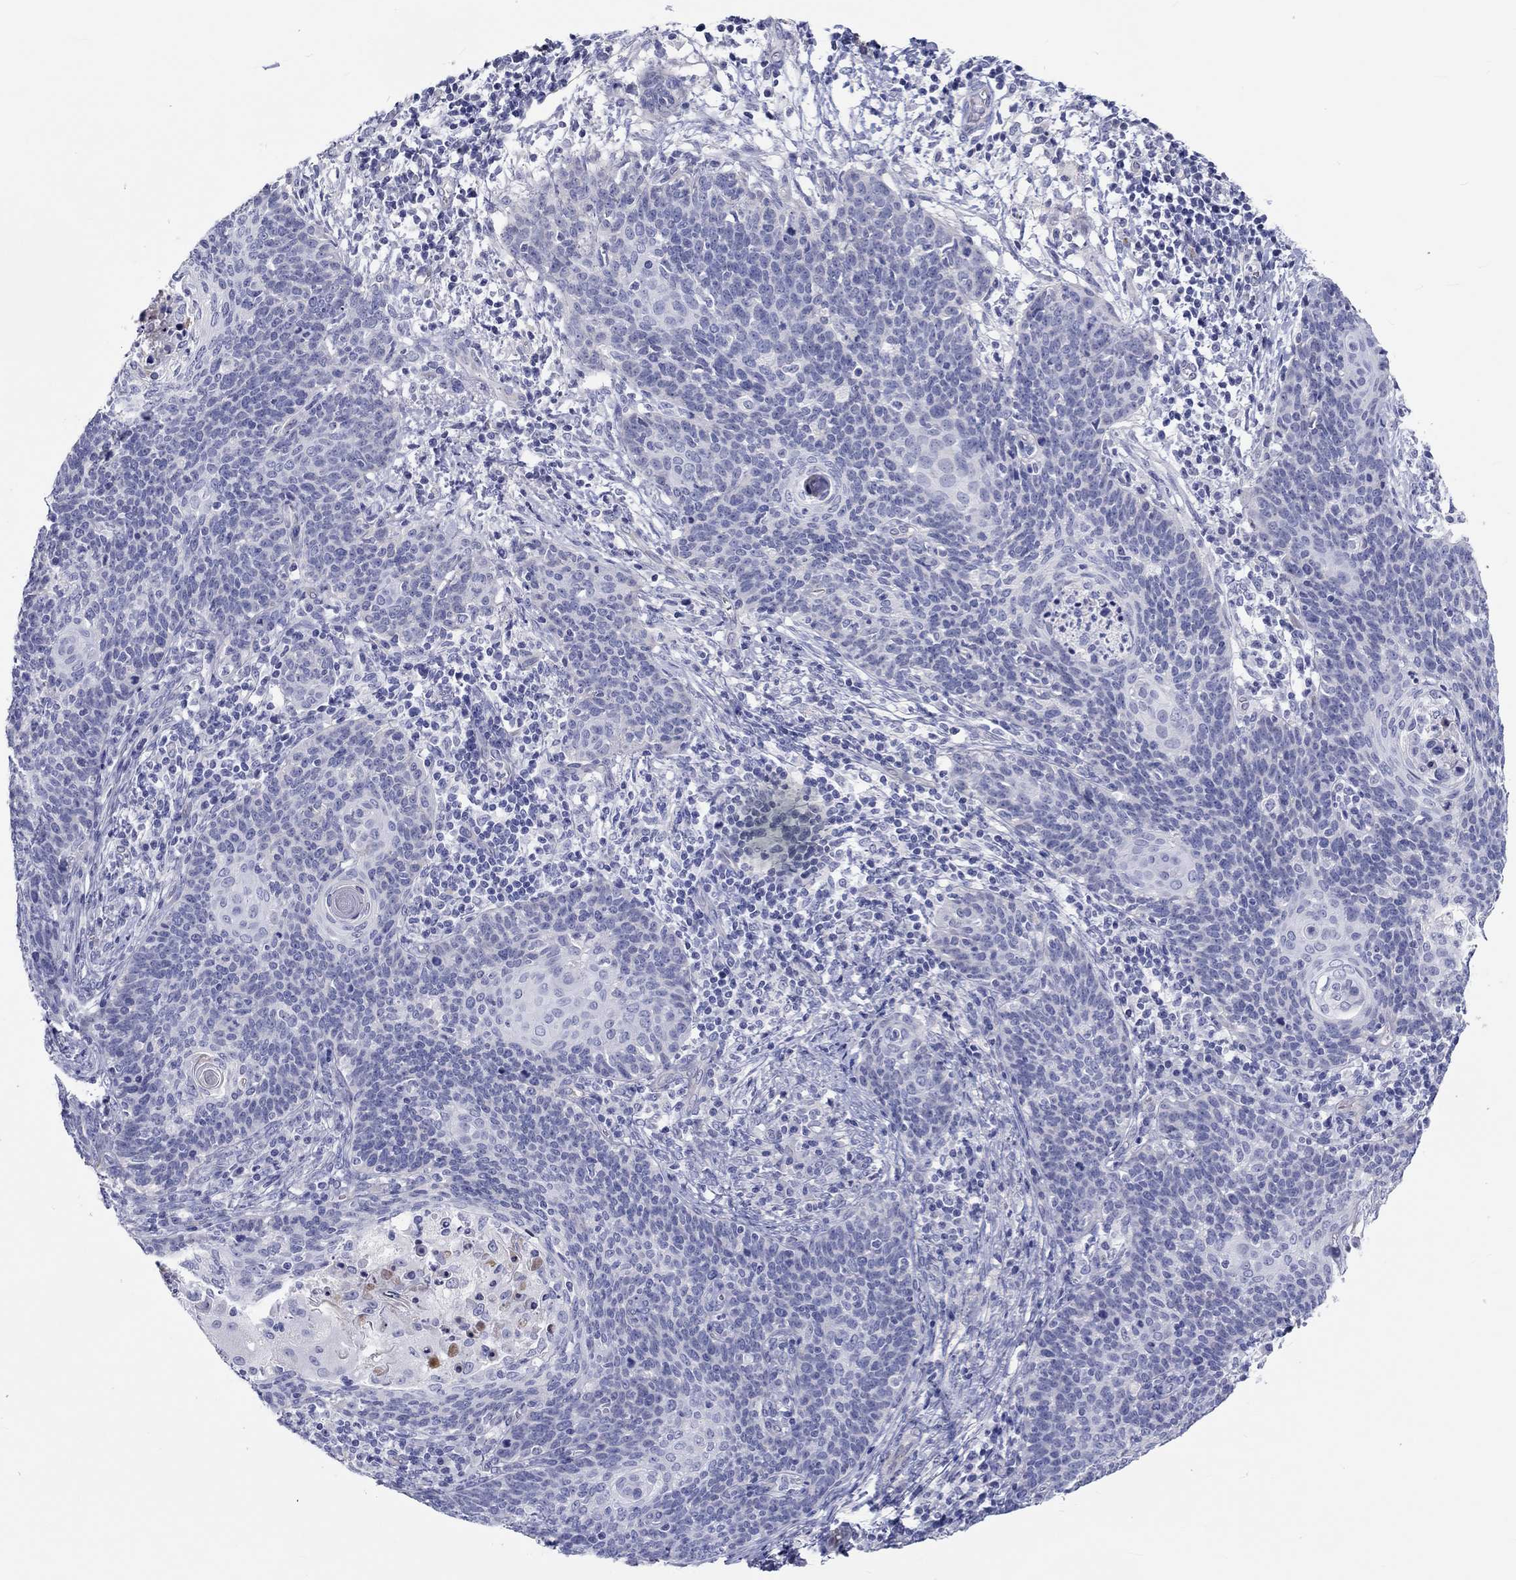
{"staining": {"intensity": "negative", "quantity": "none", "location": "none"}, "tissue": "cervical cancer", "cell_type": "Tumor cells", "image_type": "cancer", "snomed": [{"axis": "morphology", "description": "Squamous cell carcinoma, NOS"}, {"axis": "topography", "description": "Cervix"}], "caption": "Tumor cells show no significant staining in cervical squamous cell carcinoma.", "gene": "CDY2B", "patient": {"sex": "female", "age": 39}}